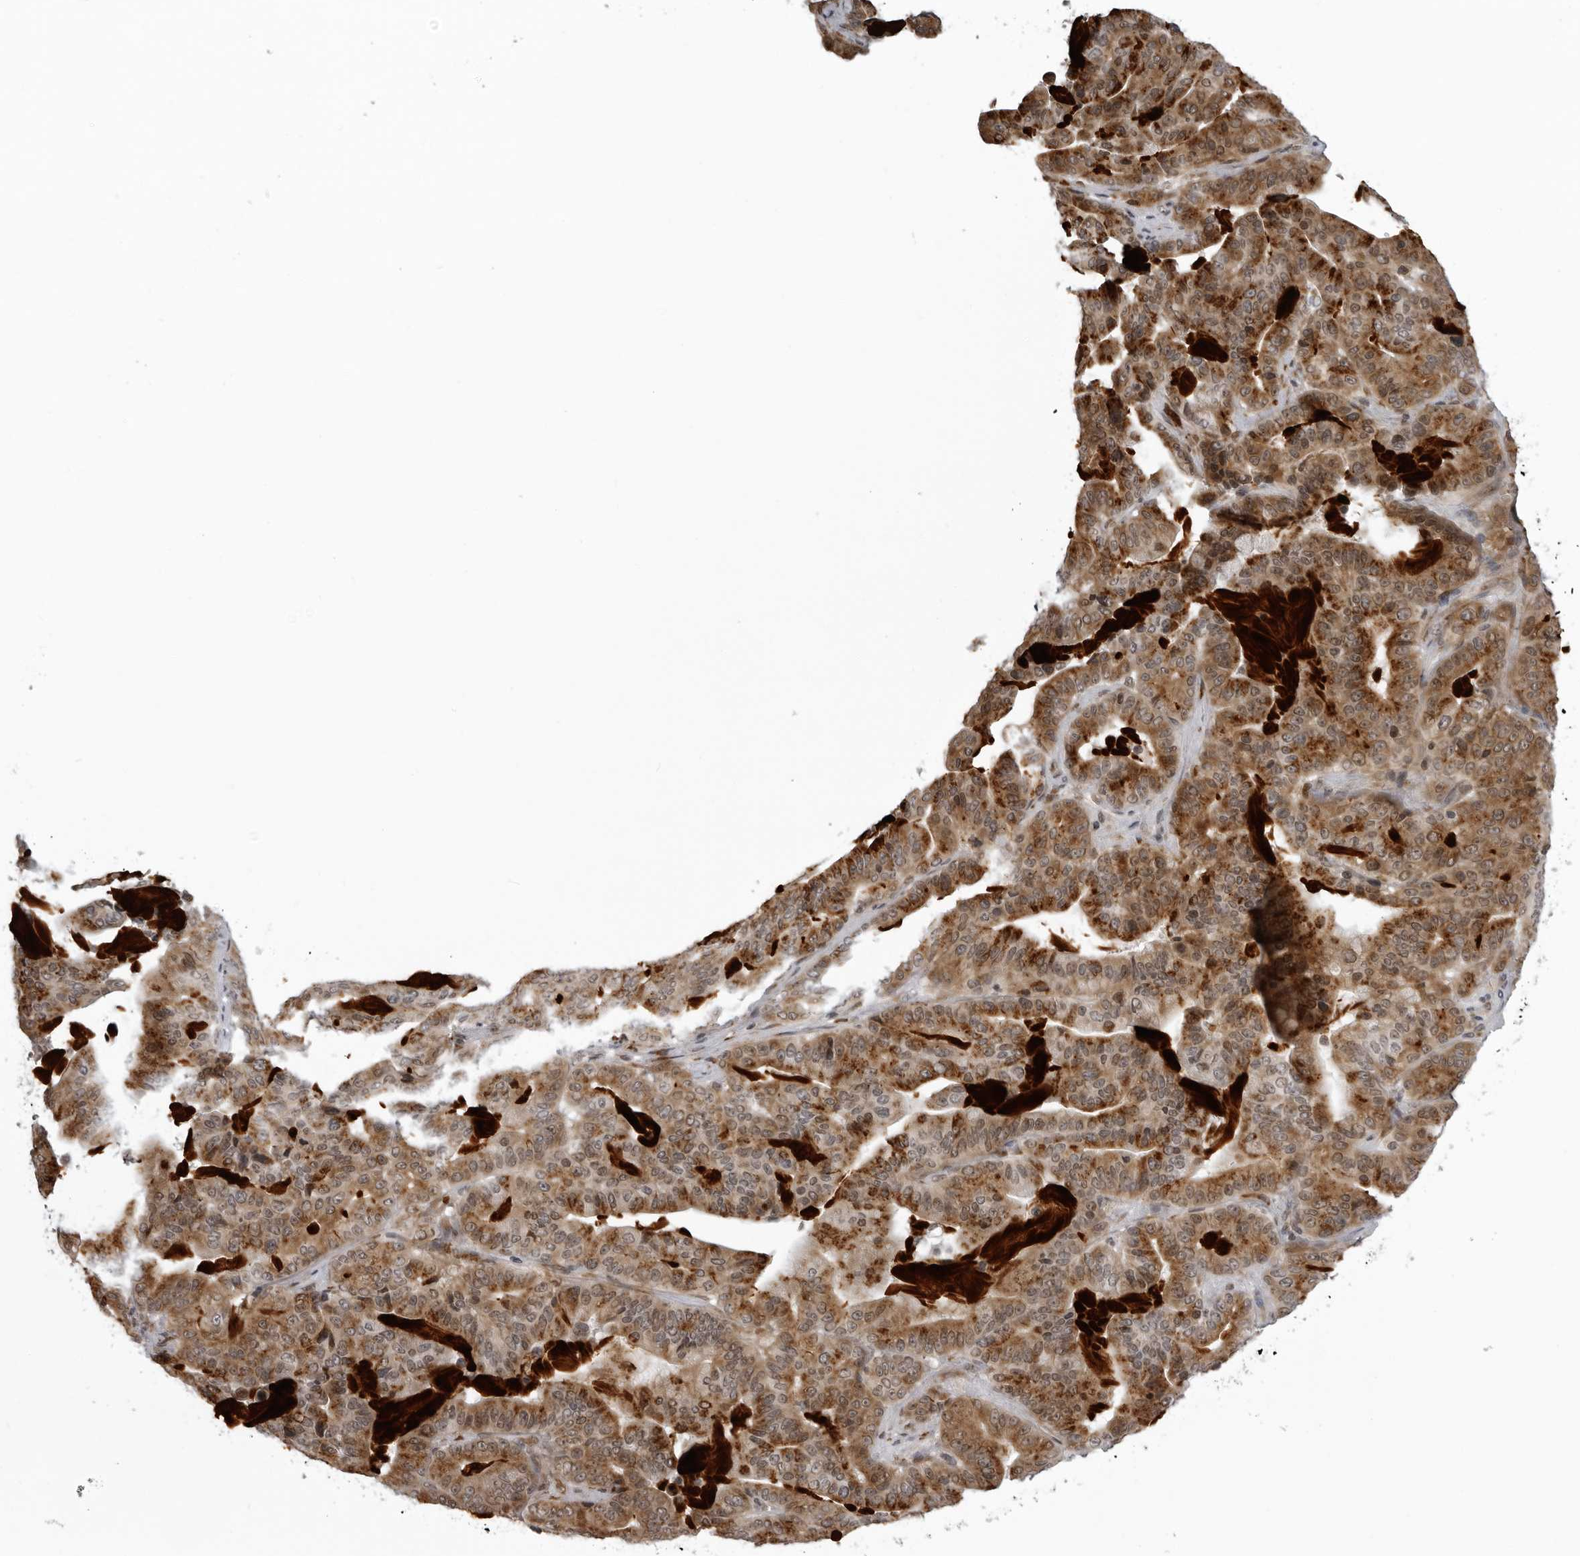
{"staining": {"intensity": "moderate", "quantity": ">75%", "location": "cytoplasmic/membranous"}, "tissue": "pancreatic cancer", "cell_type": "Tumor cells", "image_type": "cancer", "snomed": [{"axis": "morphology", "description": "Adenocarcinoma, NOS"}, {"axis": "topography", "description": "Pancreas"}], "caption": "Immunohistochemistry (DAB) staining of pancreatic adenocarcinoma demonstrates moderate cytoplasmic/membranous protein expression in approximately >75% of tumor cells.", "gene": "THOP1", "patient": {"sex": "male", "age": 63}}